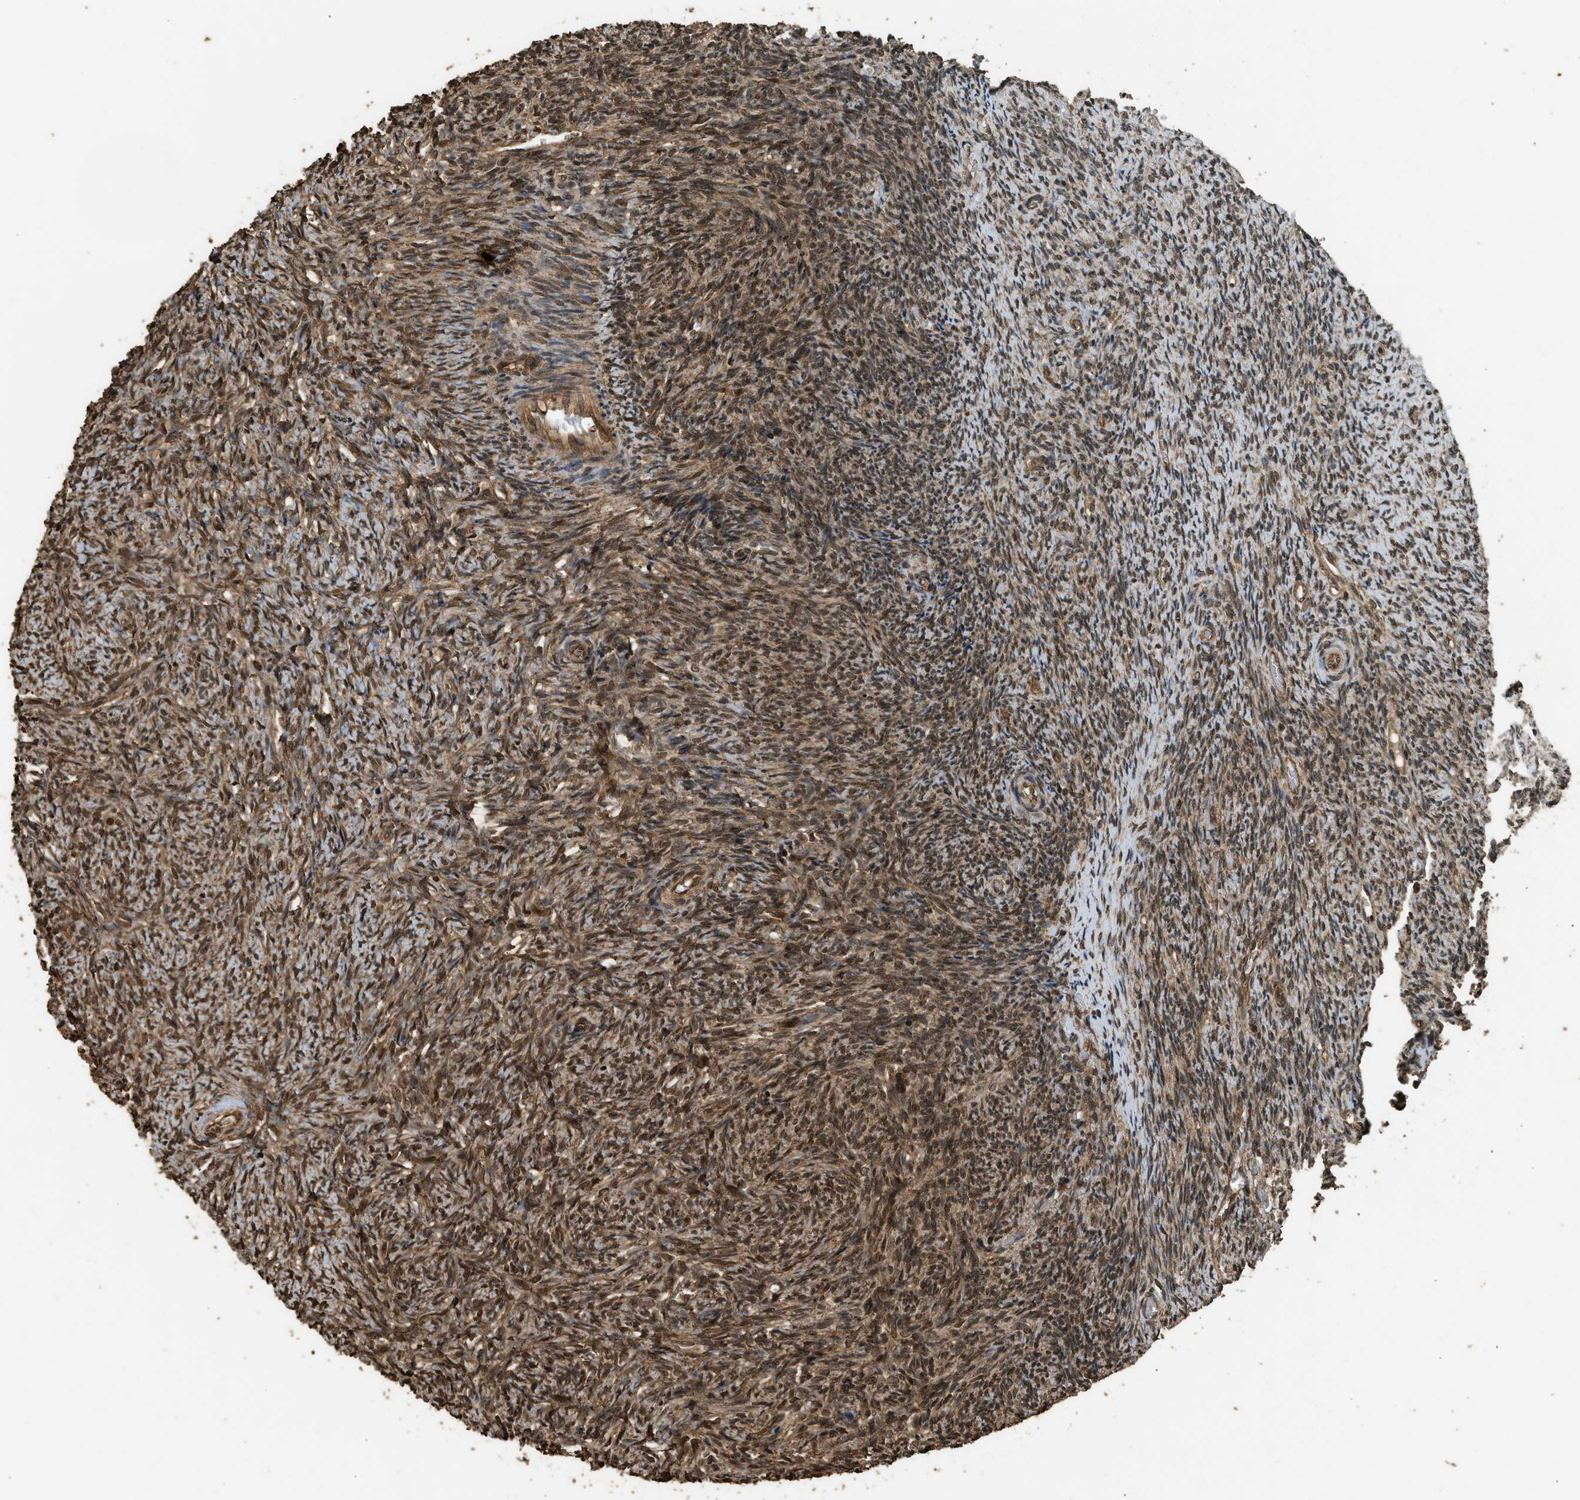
{"staining": {"intensity": "strong", "quantity": ">75%", "location": "cytoplasmic/membranous,nuclear"}, "tissue": "ovary", "cell_type": "Ovarian stroma cells", "image_type": "normal", "snomed": [{"axis": "morphology", "description": "Normal tissue, NOS"}, {"axis": "topography", "description": "Ovary"}], "caption": "DAB immunohistochemical staining of unremarkable ovary reveals strong cytoplasmic/membranous,nuclear protein staining in approximately >75% of ovarian stroma cells. Nuclei are stained in blue.", "gene": "MYBL2", "patient": {"sex": "female", "age": 41}}